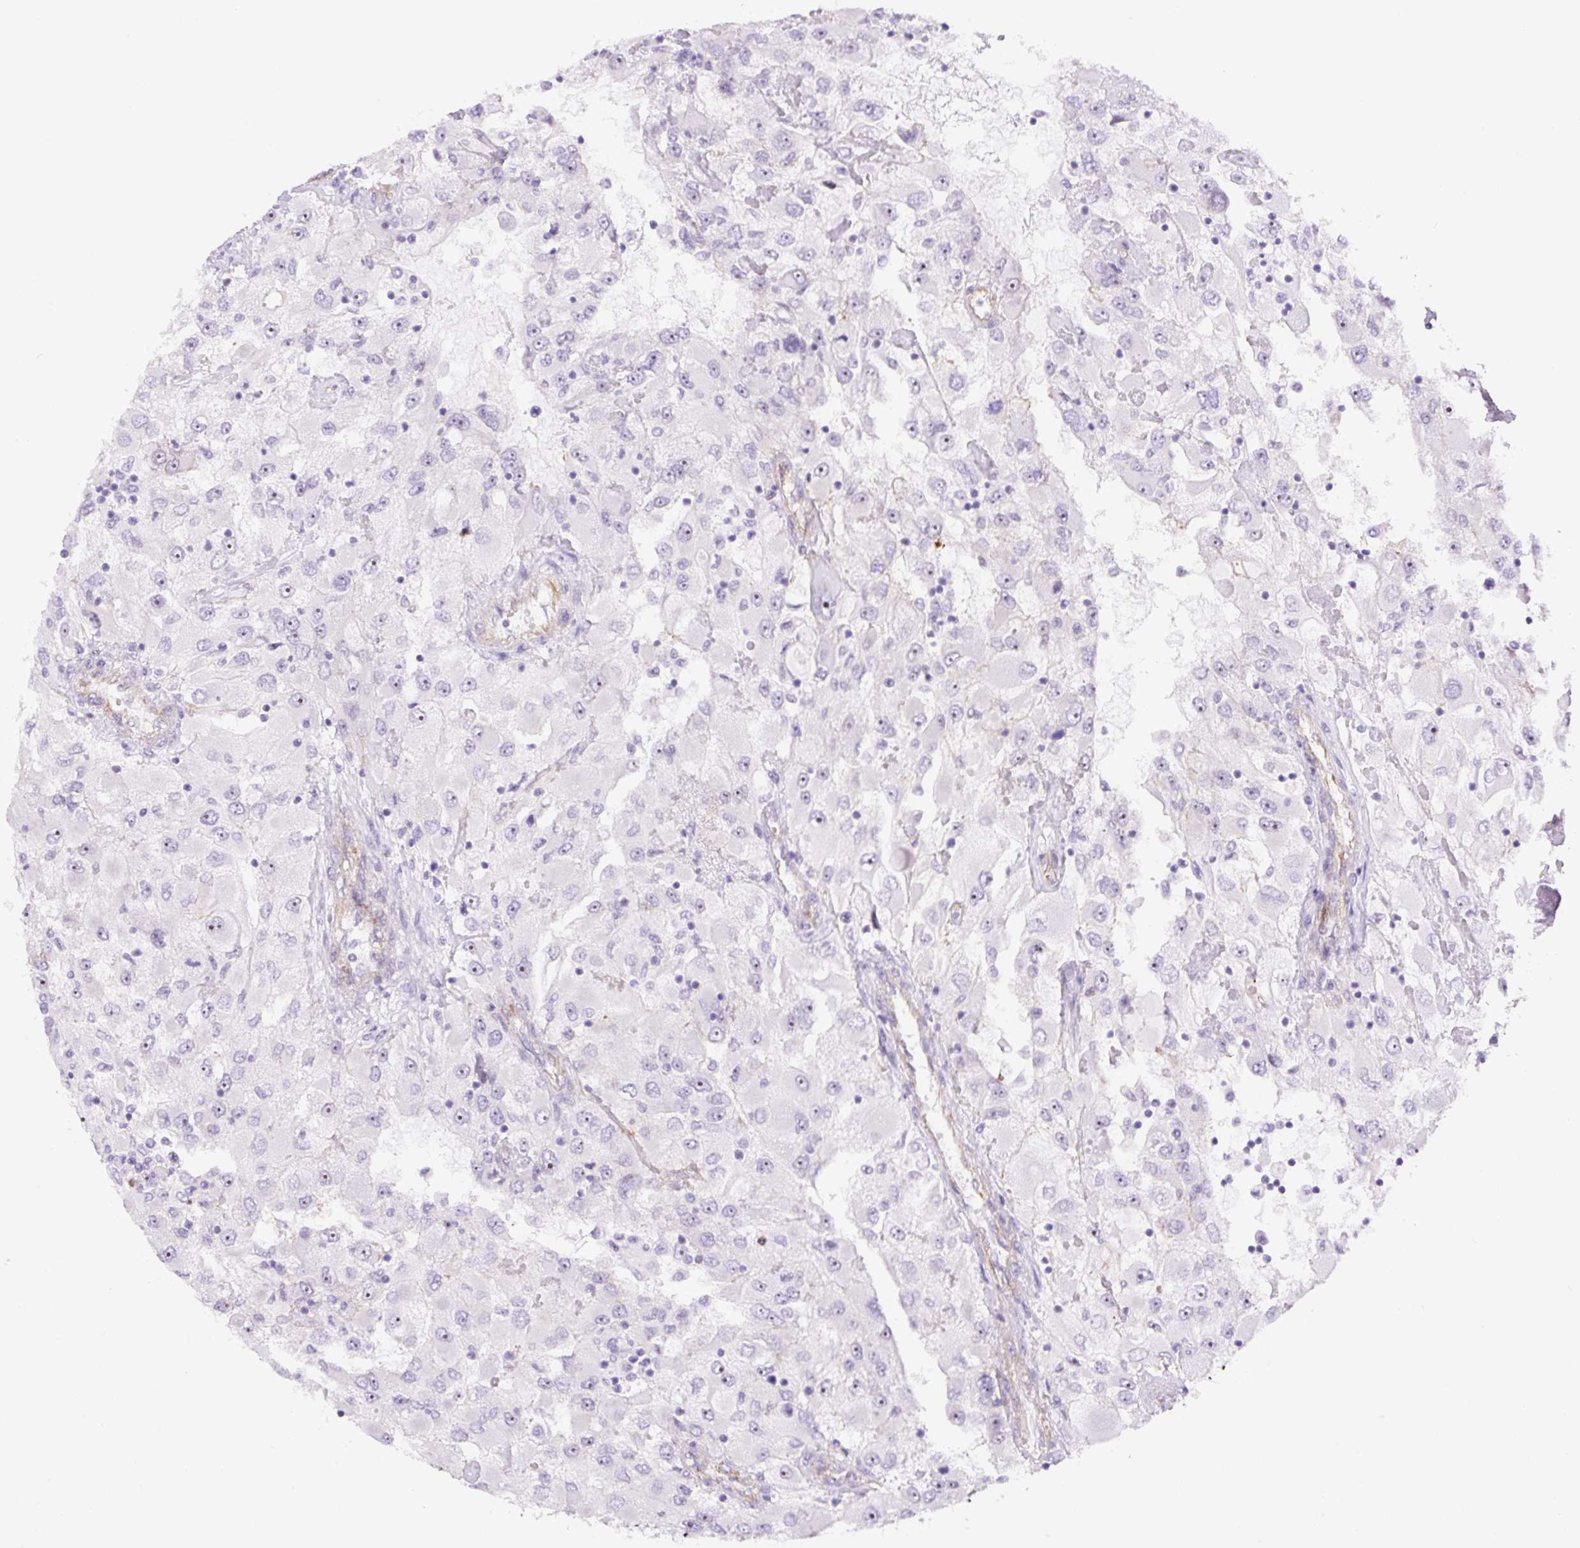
{"staining": {"intensity": "negative", "quantity": "none", "location": "none"}, "tissue": "renal cancer", "cell_type": "Tumor cells", "image_type": "cancer", "snomed": [{"axis": "morphology", "description": "Adenocarcinoma, NOS"}, {"axis": "topography", "description": "Kidney"}], "caption": "Immunohistochemistry micrograph of neoplastic tissue: renal cancer (adenocarcinoma) stained with DAB displays no significant protein expression in tumor cells.", "gene": "MYO5C", "patient": {"sex": "female", "age": 52}}